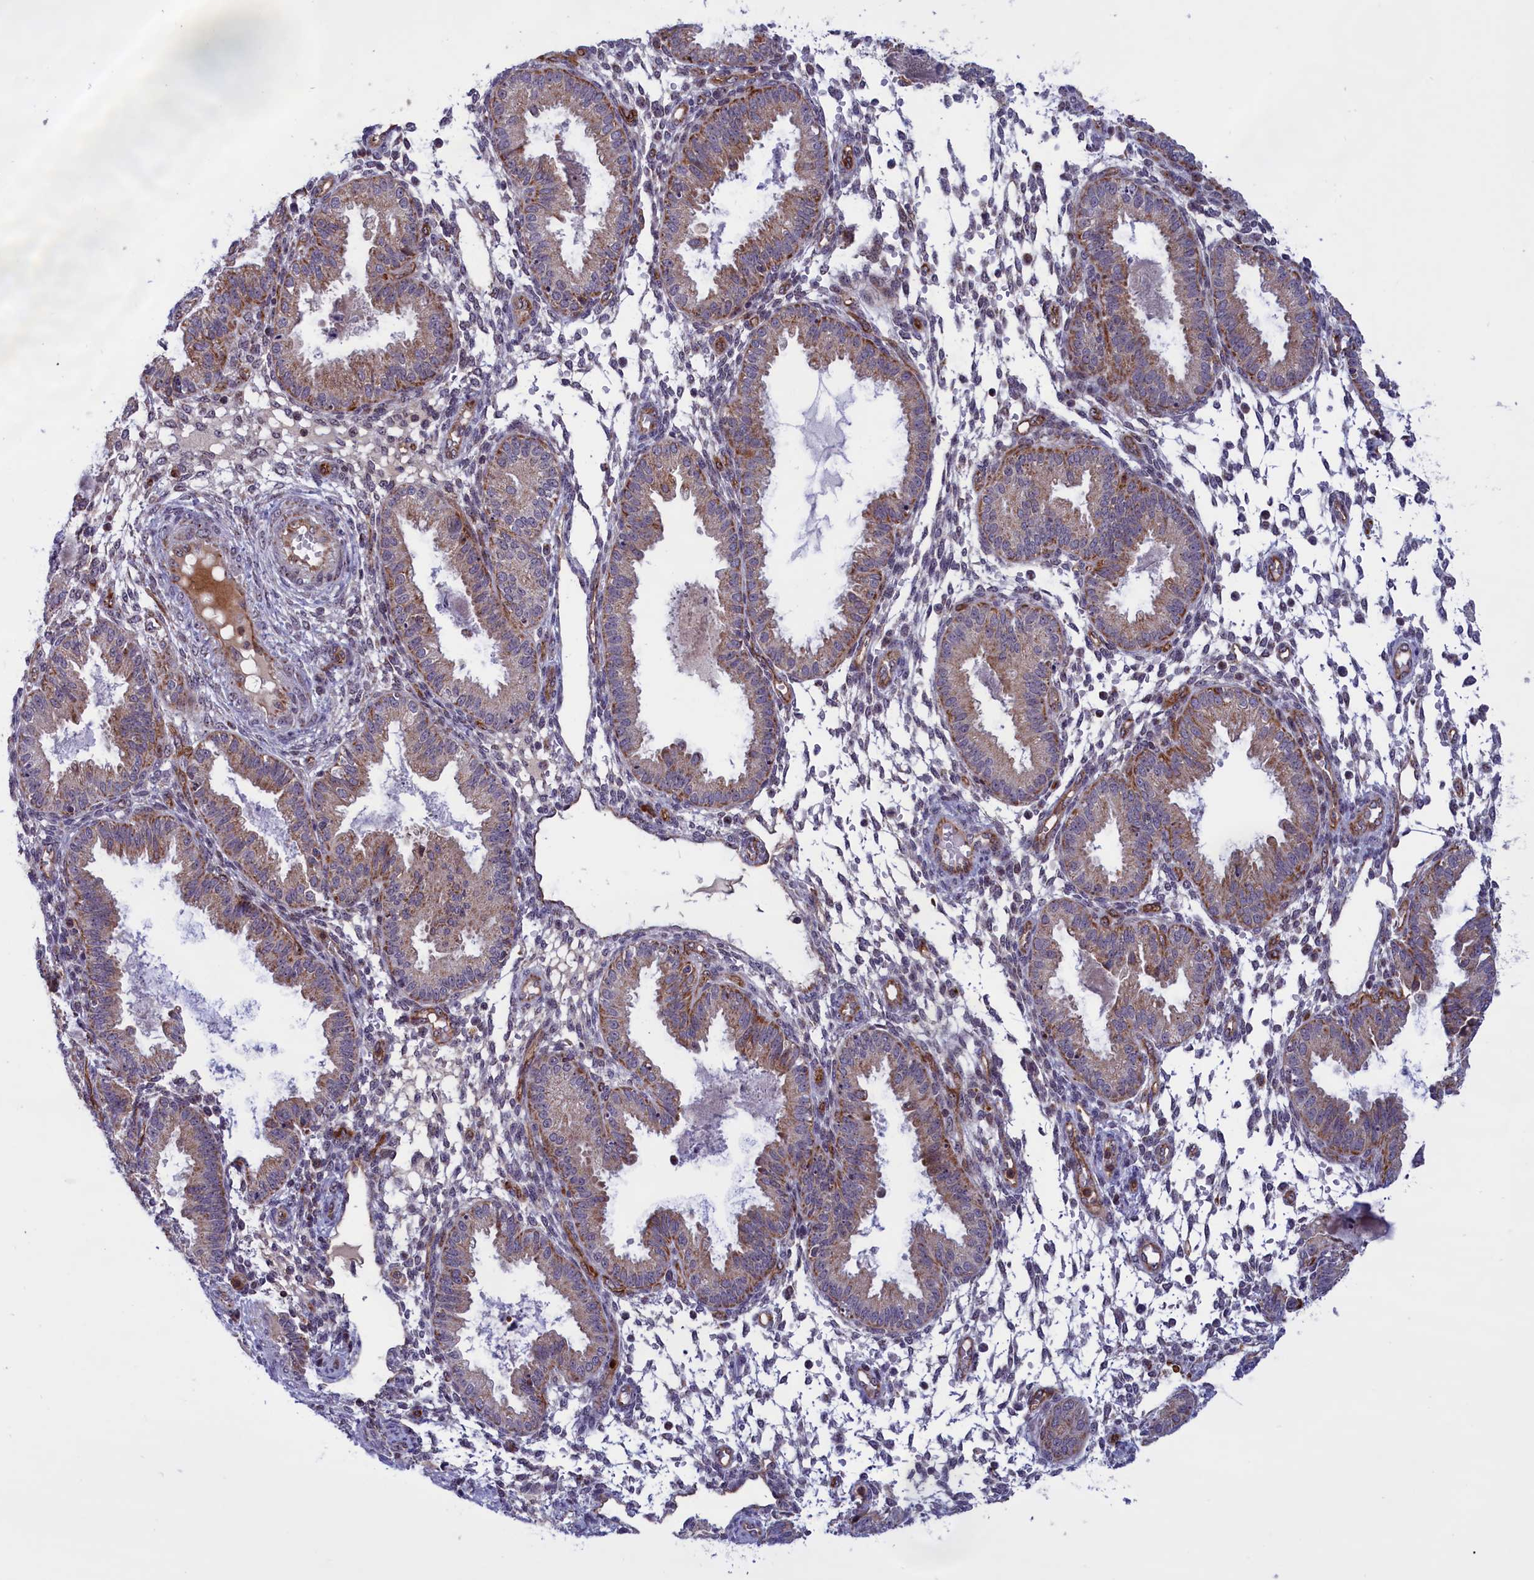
{"staining": {"intensity": "negative", "quantity": "none", "location": "none"}, "tissue": "endometrium", "cell_type": "Cells in endometrial stroma", "image_type": "normal", "snomed": [{"axis": "morphology", "description": "Normal tissue, NOS"}, {"axis": "topography", "description": "Endometrium"}], "caption": "Cells in endometrial stroma are negative for brown protein staining in normal endometrium. Nuclei are stained in blue.", "gene": "MPND", "patient": {"sex": "female", "age": 33}}